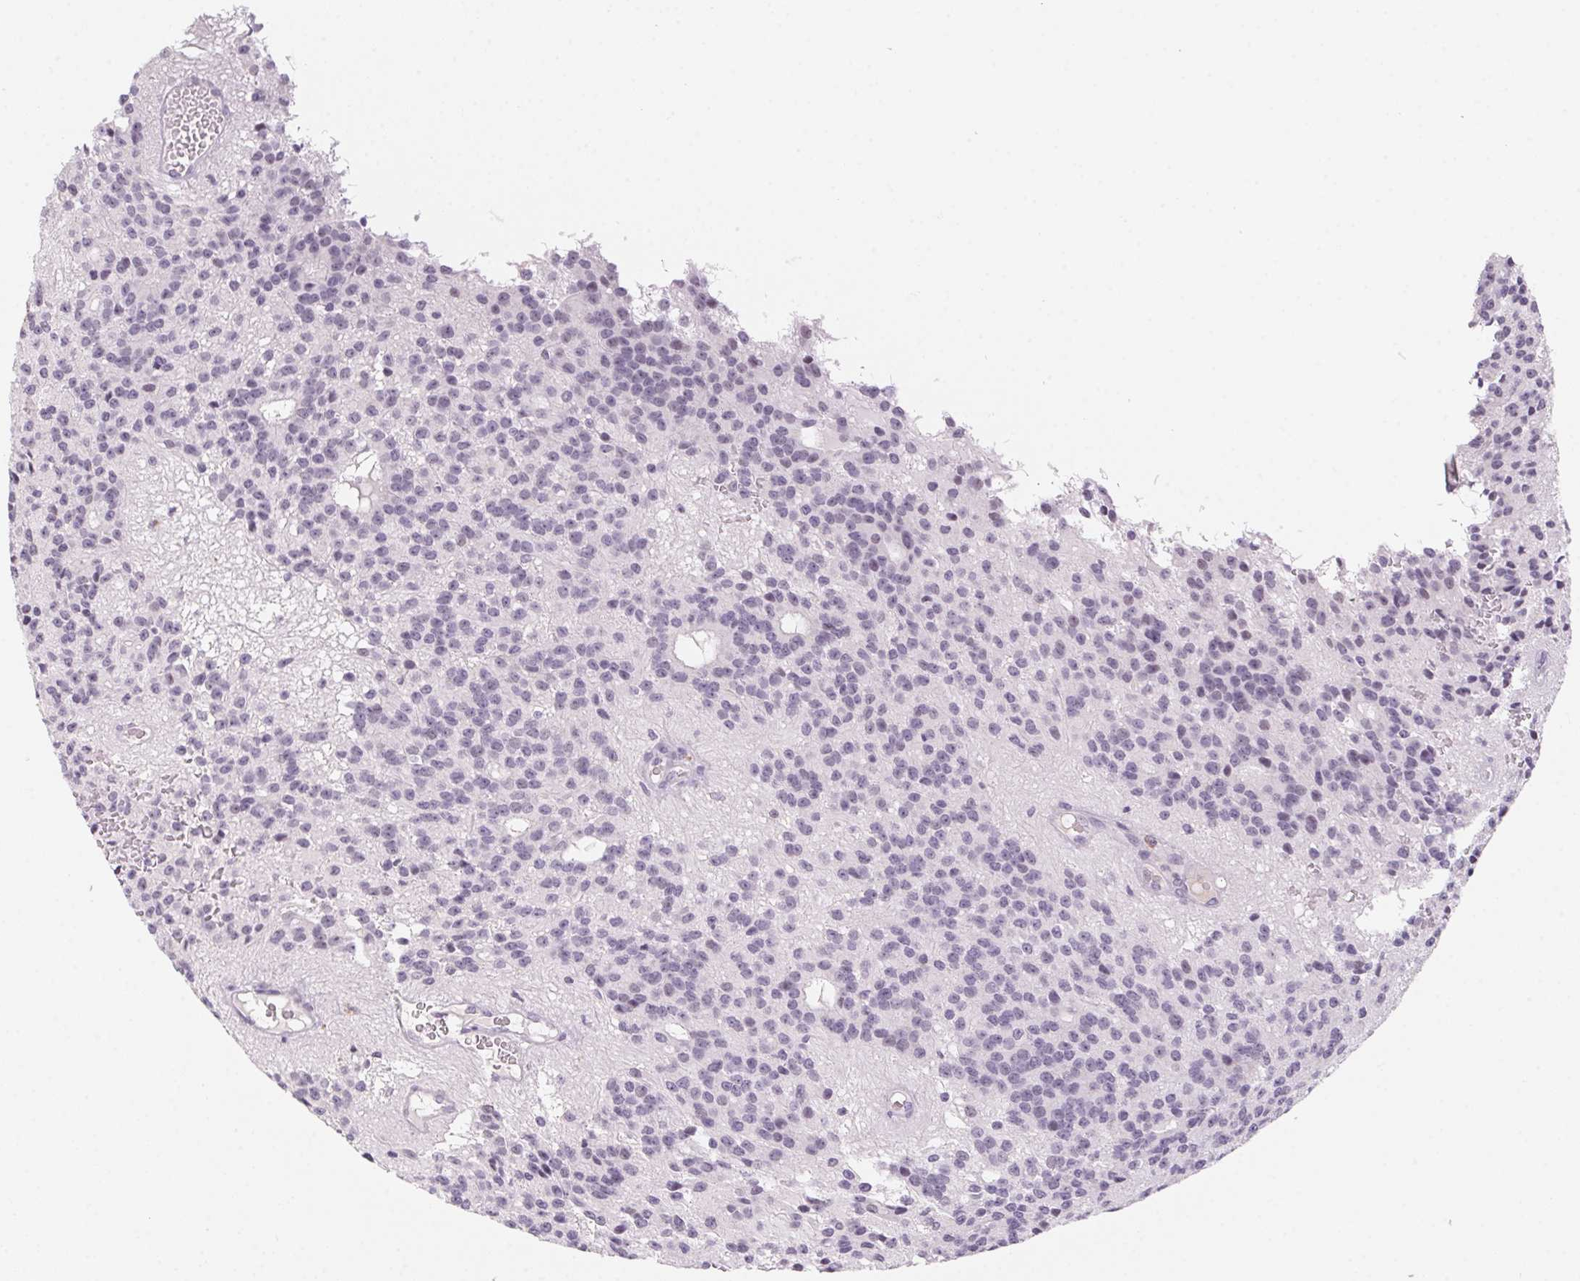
{"staining": {"intensity": "negative", "quantity": "none", "location": "none"}, "tissue": "glioma", "cell_type": "Tumor cells", "image_type": "cancer", "snomed": [{"axis": "morphology", "description": "Glioma, malignant, Low grade"}, {"axis": "topography", "description": "Brain"}], "caption": "This histopathology image is of malignant glioma (low-grade) stained with immunohistochemistry to label a protein in brown with the nuclei are counter-stained blue. There is no expression in tumor cells.", "gene": "PRPH", "patient": {"sex": "male", "age": 31}}